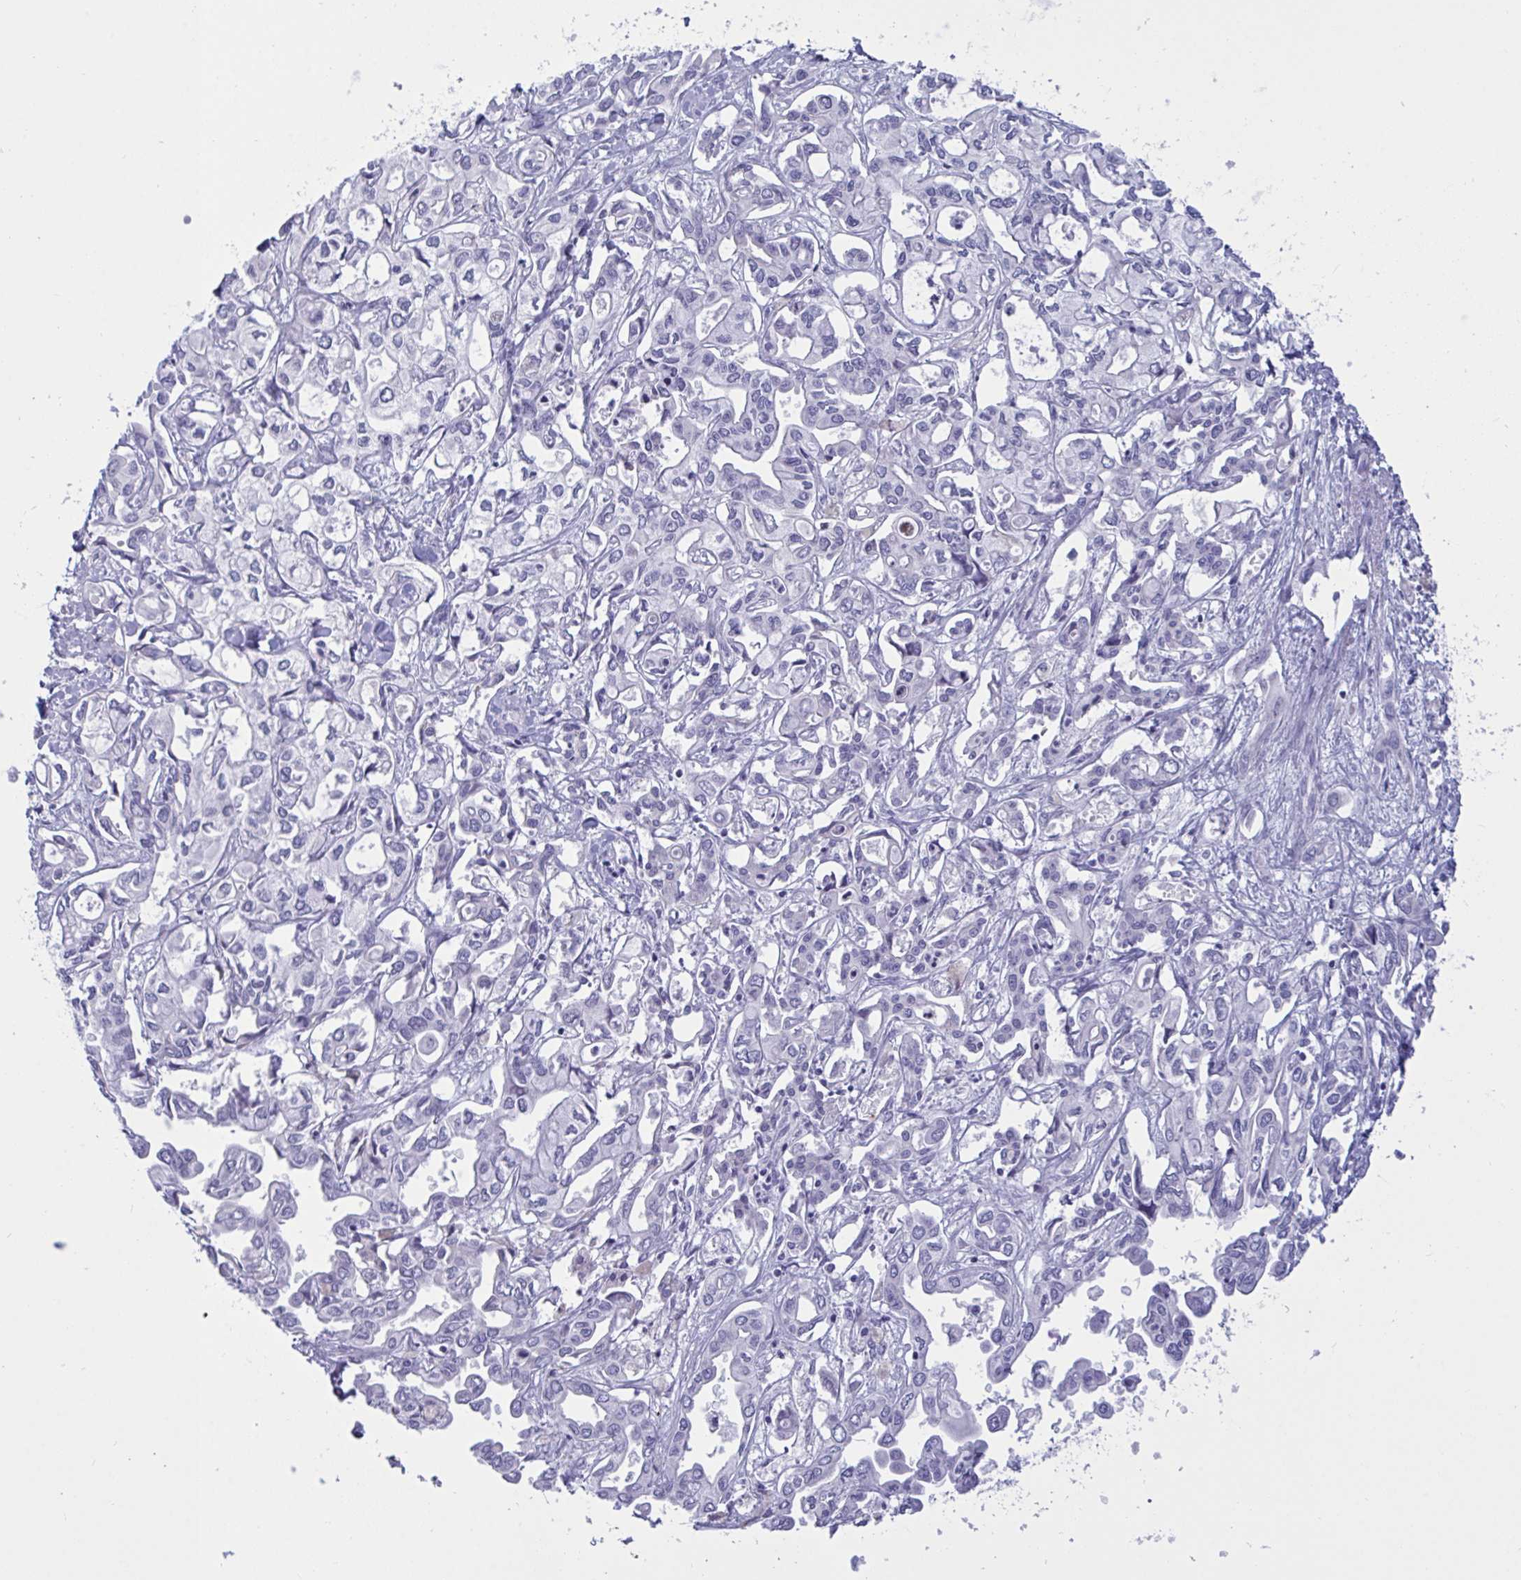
{"staining": {"intensity": "negative", "quantity": "none", "location": "none"}, "tissue": "liver cancer", "cell_type": "Tumor cells", "image_type": "cancer", "snomed": [{"axis": "morphology", "description": "Cholangiocarcinoma"}, {"axis": "topography", "description": "Liver"}], "caption": "DAB (3,3'-diaminobenzidine) immunohistochemical staining of human liver cancer reveals no significant expression in tumor cells. (DAB immunohistochemistry with hematoxylin counter stain).", "gene": "OXLD1", "patient": {"sex": "female", "age": 64}}